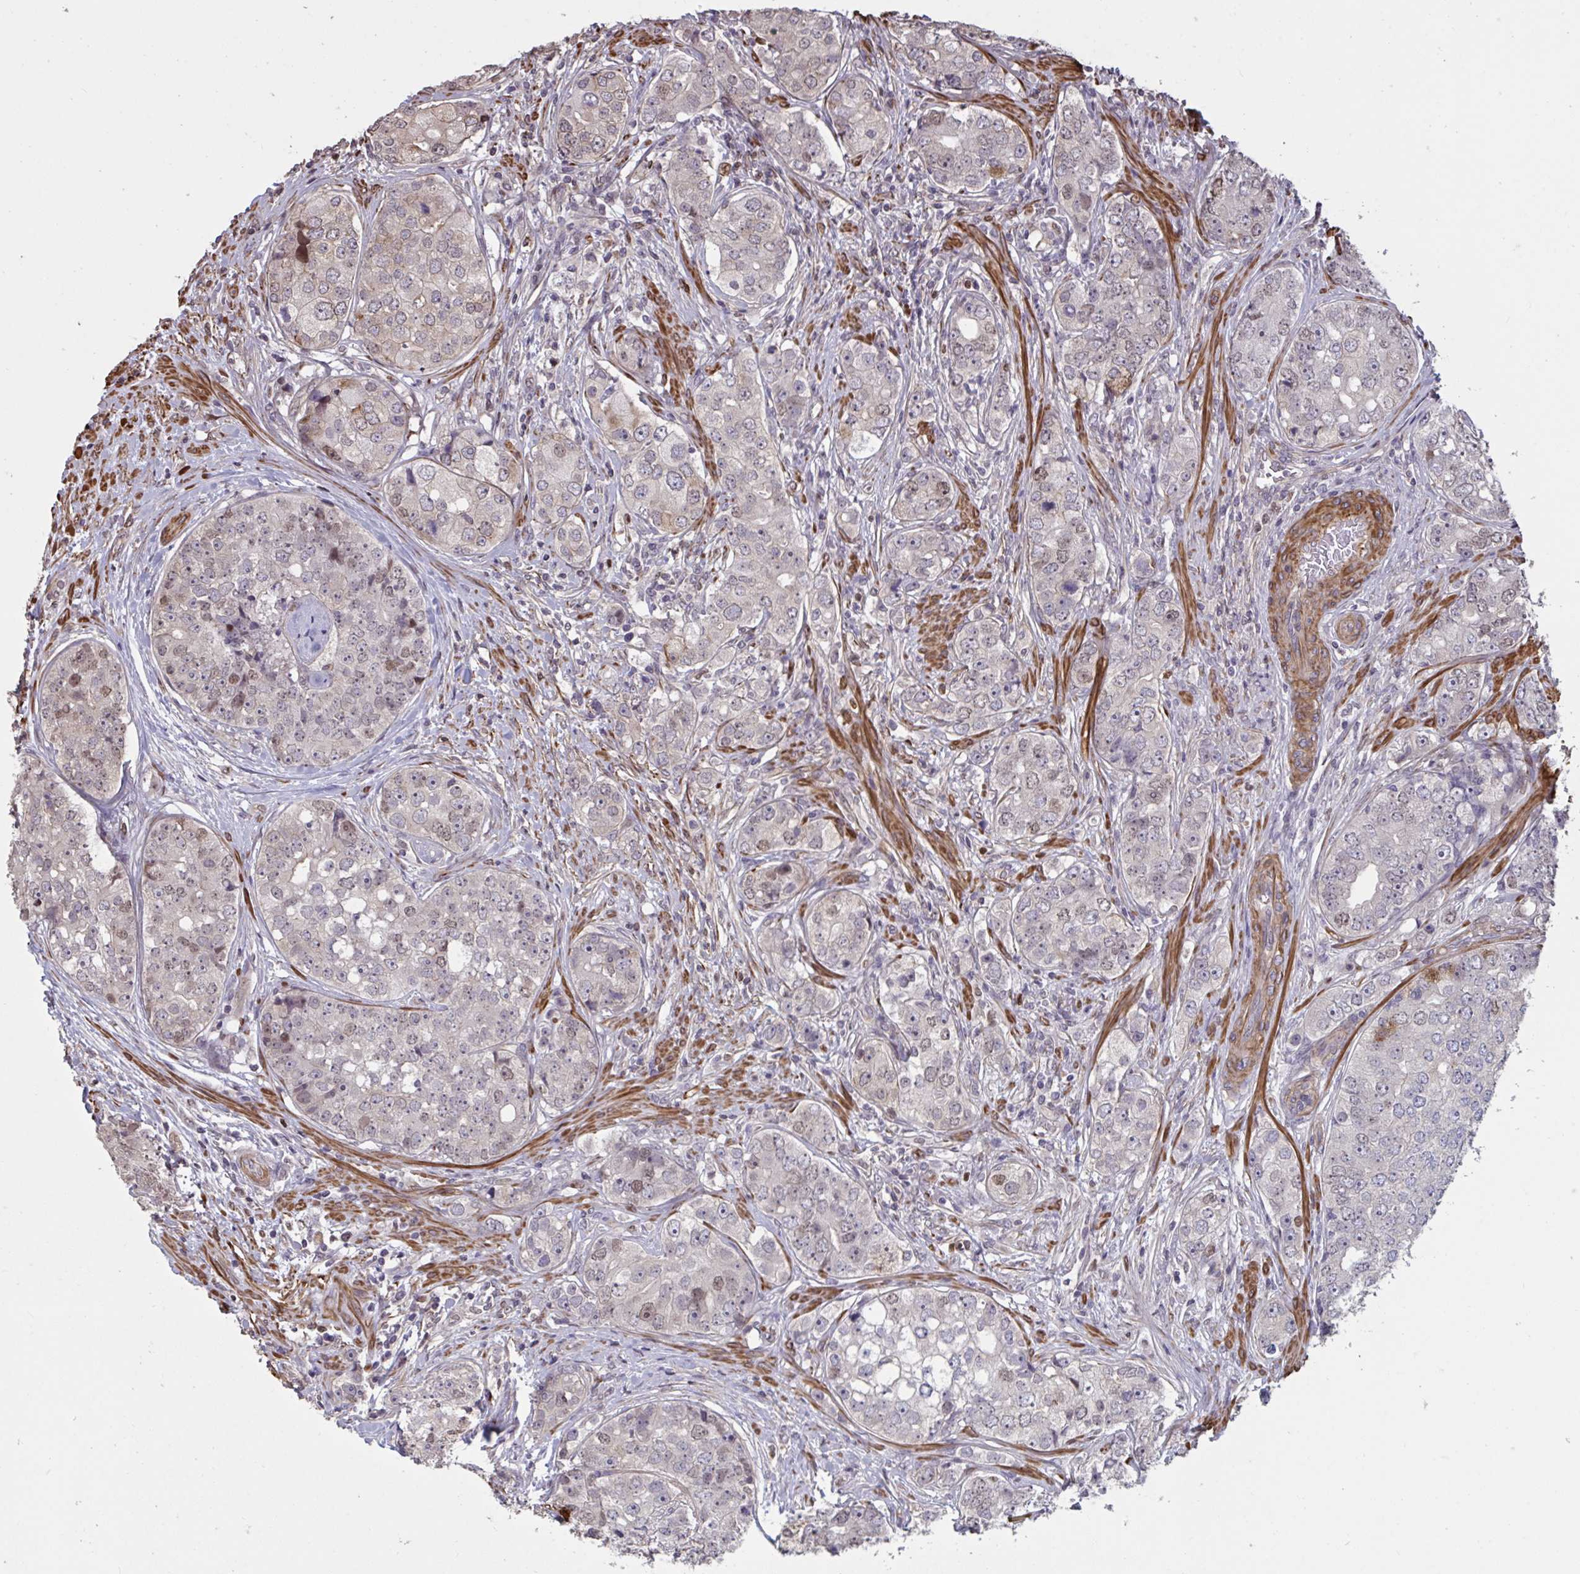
{"staining": {"intensity": "moderate", "quantity": "<25%", "location": "nuclear"}, "tissue": "prostate cancer", "cell_type": "Tumor cells", "image_type": "cancer", "snomed": [{"axis": "morphology", "description": "Adenocarcinoma, High grade"}, {"axis": "topography", "description": "Prostate"}], "caption": "A brown stain labels moderate nuclear expression of a protein in human high-grade adenocarcinoma (prostate) tumor cells.", "gene": "IPO5", "patient": {"sex": "male", "age": 60}}